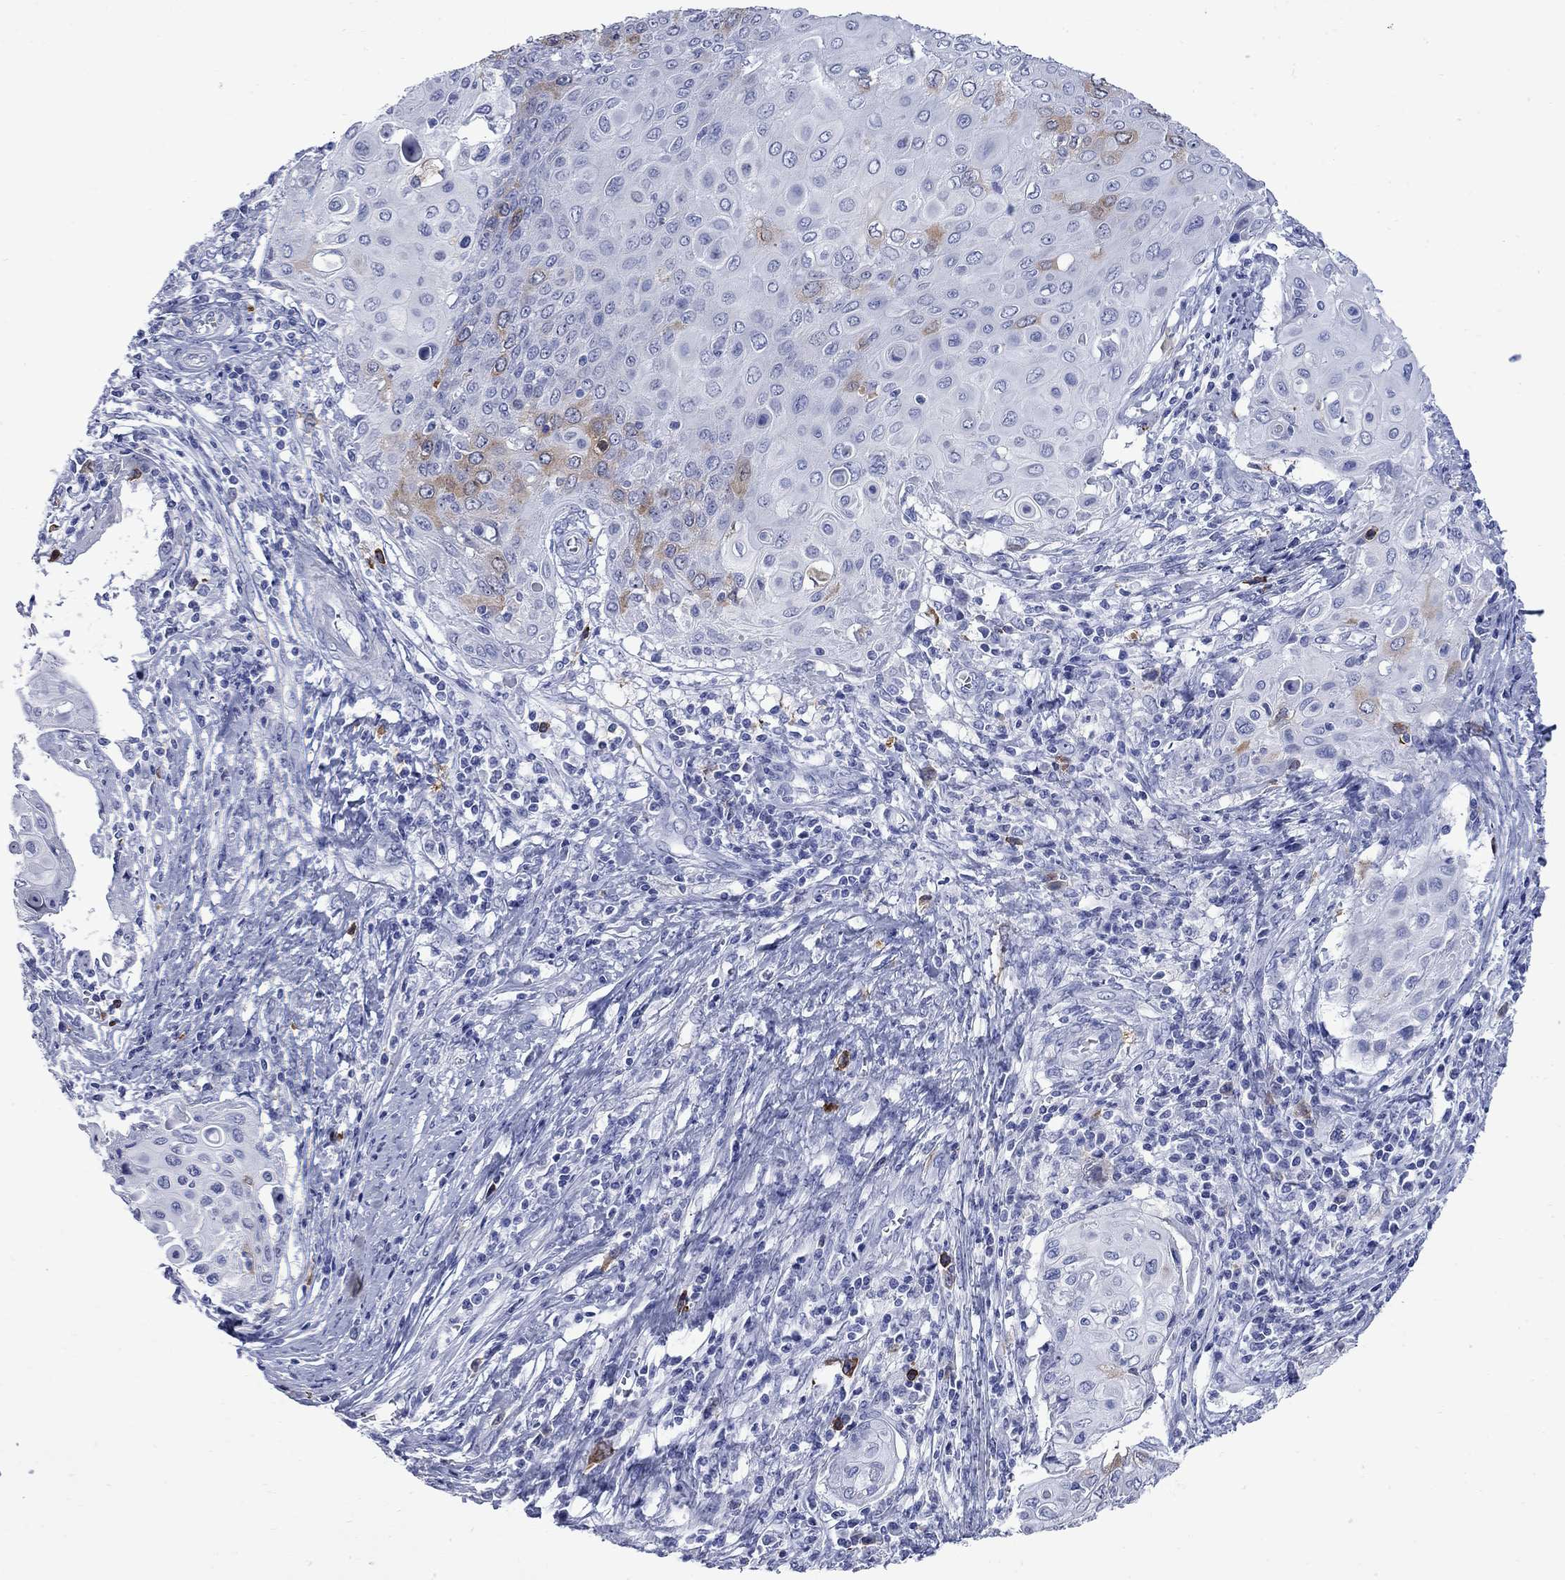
{"staining": {"intensity": "moderate", "quantity": "<25%", "location": "cytoplasmic/membranous"}, "tissue": "cervical cancer", "cell_type": "Tumor cells", "image_type": "cancer", "snomed": [{"axis": "morphology", "description": "Squamous cell carcinoma, NOS"}, {"axis": "topography", "description": "Cervix"}], "caption": "A brown stain highlights moderate cytoplasmic/membranous staining of a protein in squamous cell carcinoma (cervical) tumor cells. (DAB (3,3'-diaminobenzidine) = brown stain, brightfield microscopy at high magnification).", "gene": "TACC3", "patient": {"sex": "female", "age": 39}}